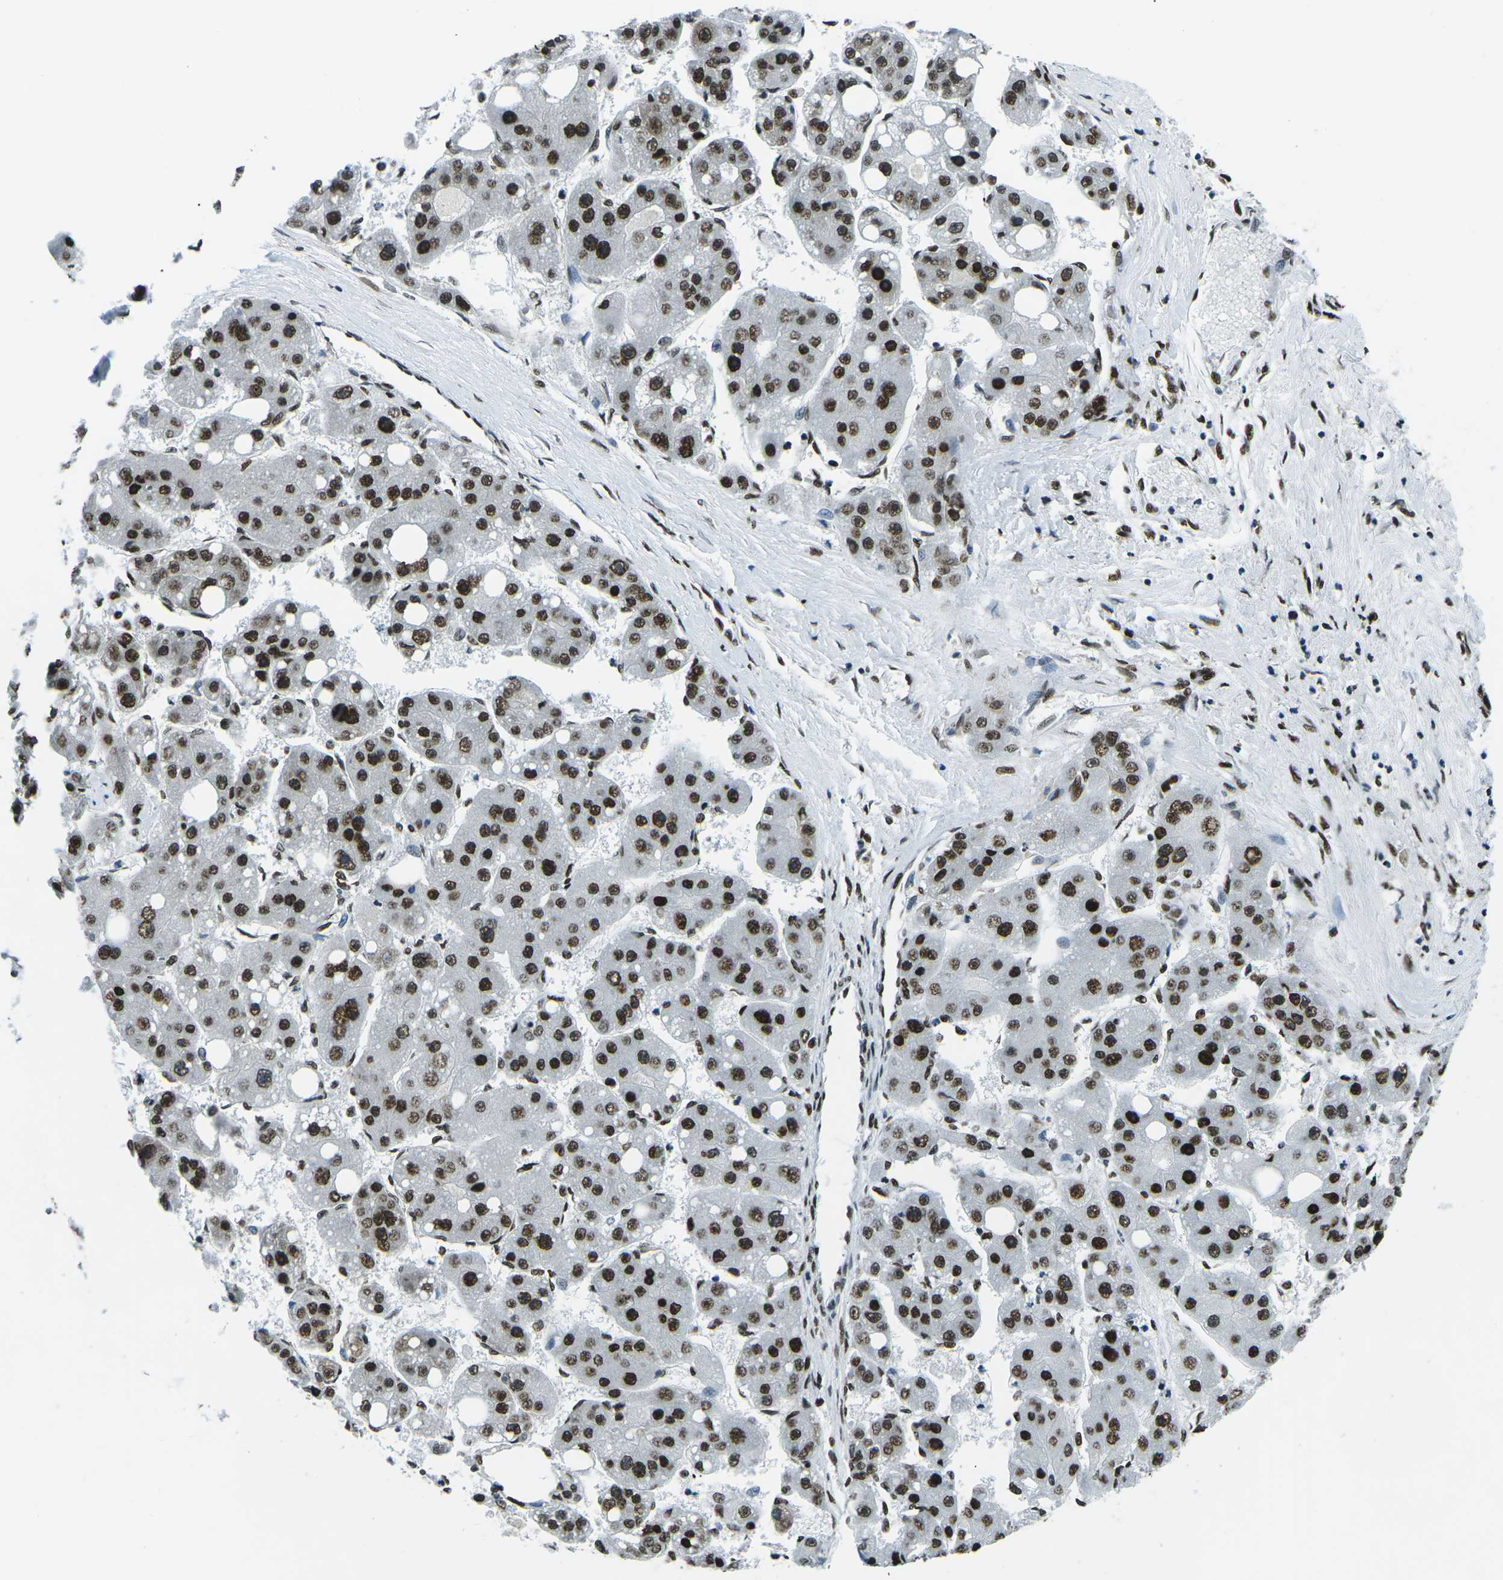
{"staining": {"intensity": "strong", "quantity": ">75%", "location": "nuclear"}, "tissue": "liver cancer", "cell_type": "Tumor cells", "image_type": "cancer", "snomed": [{"axis": "morphology", "description": "Carcinoma, Hepatocellular, NOS"}, {"axis": "topography", "description": "Liver"}], "caption": "Liver hepatocellular carcinoma stained with a protein marker displays strong staining in tumor cells.", "gene": "HNRNPL", "patient": {"sex": "female", "age": 61}}